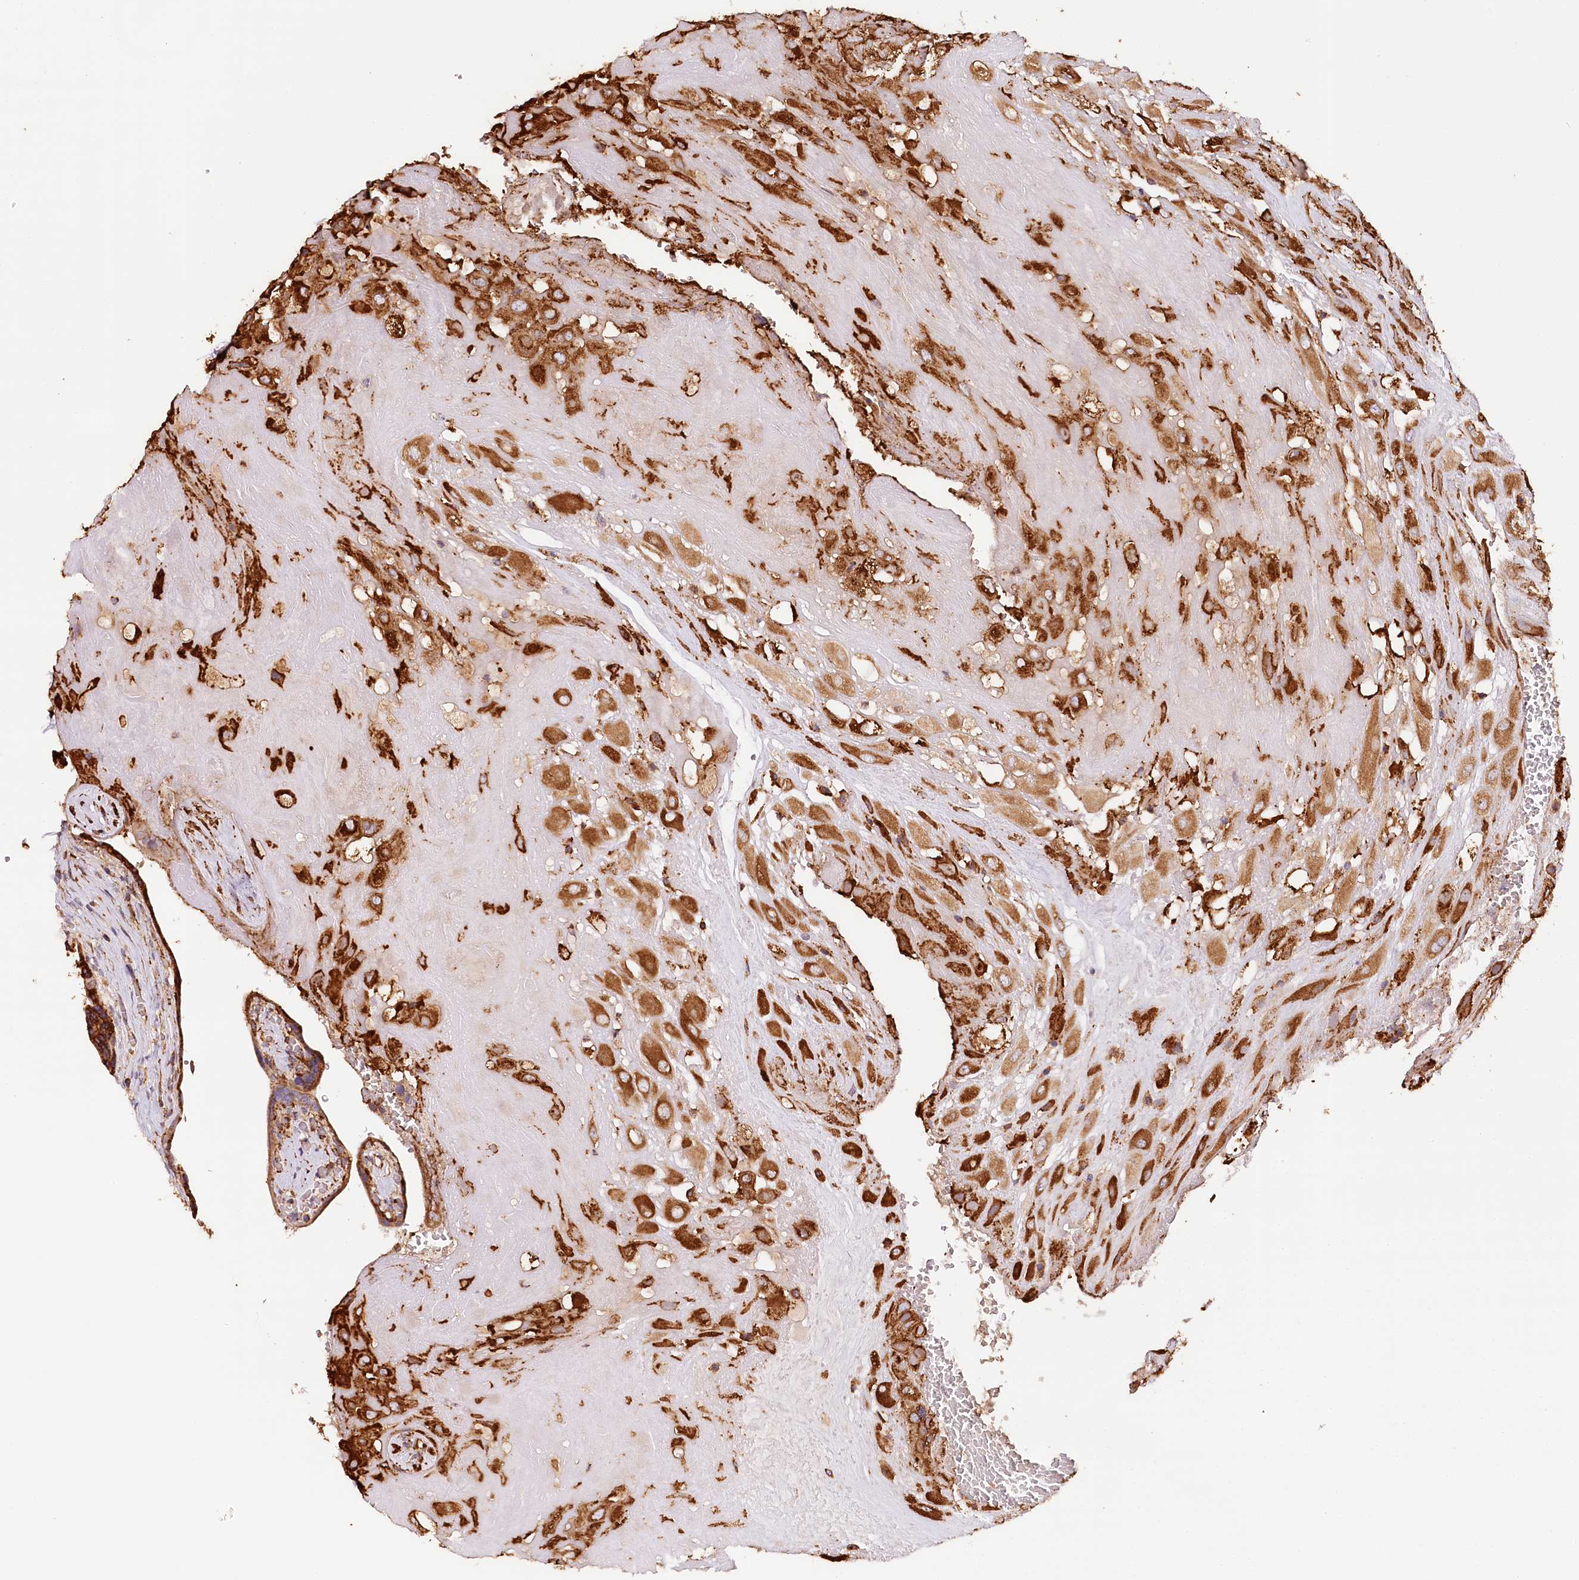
{"staining": {"intensity": "strong", "quantity": ">75%", "location": "cytoplasmic/membranous"}, "tissue": "placenta", "cell_type": "Decidual cells", "image_type": "normal", "snomed": [{"axis": "morphology", "description": "Normal tissue, NOS"}, {"axis": "topography", "description": "Placenta"}], "caption": "The image displays staining of unremarkable placenta, revealing strong cytoplasmic/membranous protein expression (brown color) within decidual cells.", "gene": "VEGFA", "patient": {"sex": "female", "age": 37}}